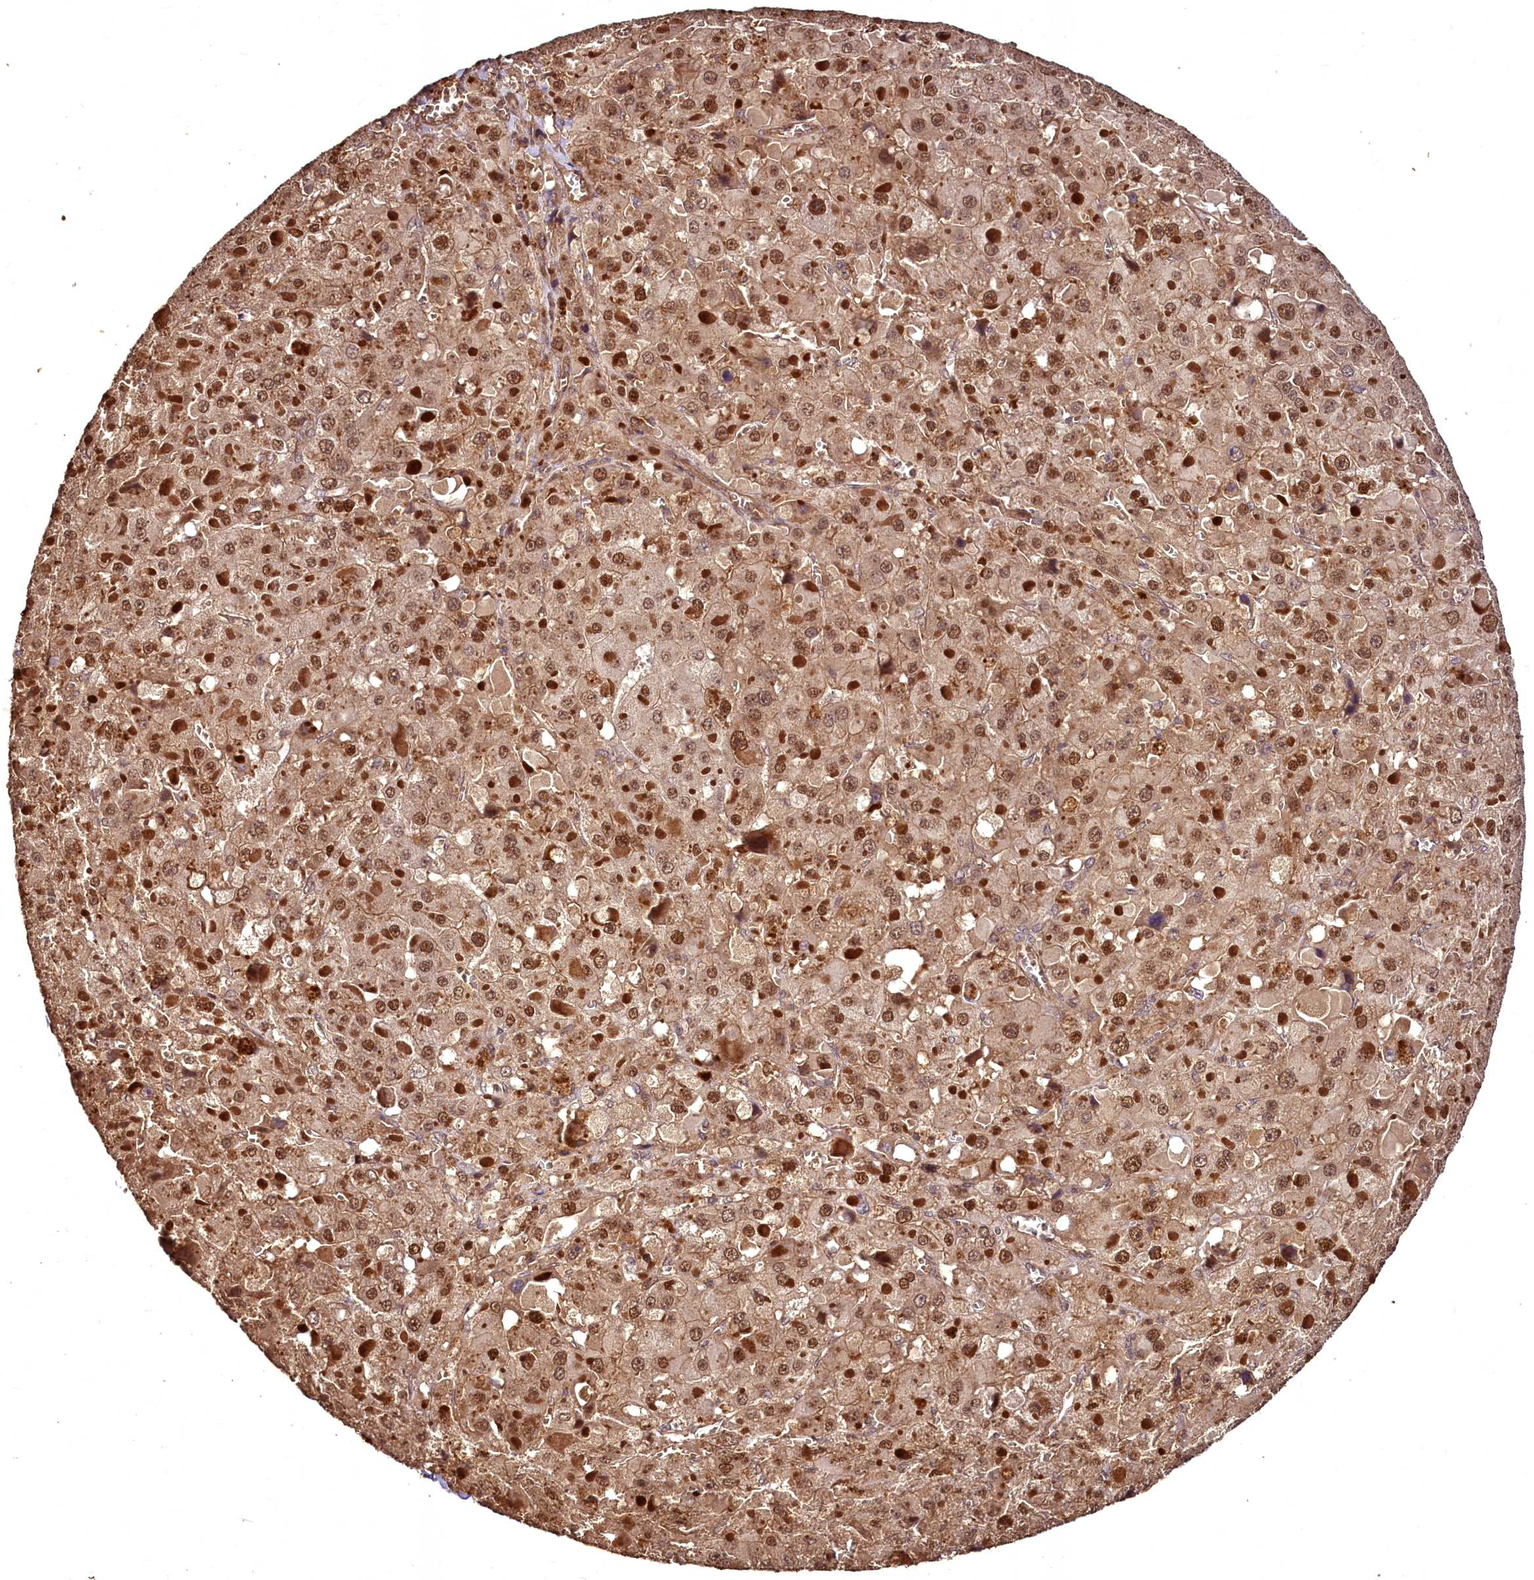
{"staining": {"intensity": "strong", "quantity": ">75%", "location": "cytoplasmic/membranous,nuclear"}, "tissue": "liver cancer", "cell_type": "Tumor cells", "image_type": "cancer", "snomed": [{"axis": "morphology", "description": "Carcinoma, Hepatocellular, NOS"}, {"axis": "topography", "description": "Liver"}], "caption": "Tumor cells display high levels of strong cytoplasmic/membranous and nuclear positivity in about >75% of cells in hepatocellular carcinoma (liver).", "gene": "VPS51", "patient": {"sex": "female", "age": 73}}